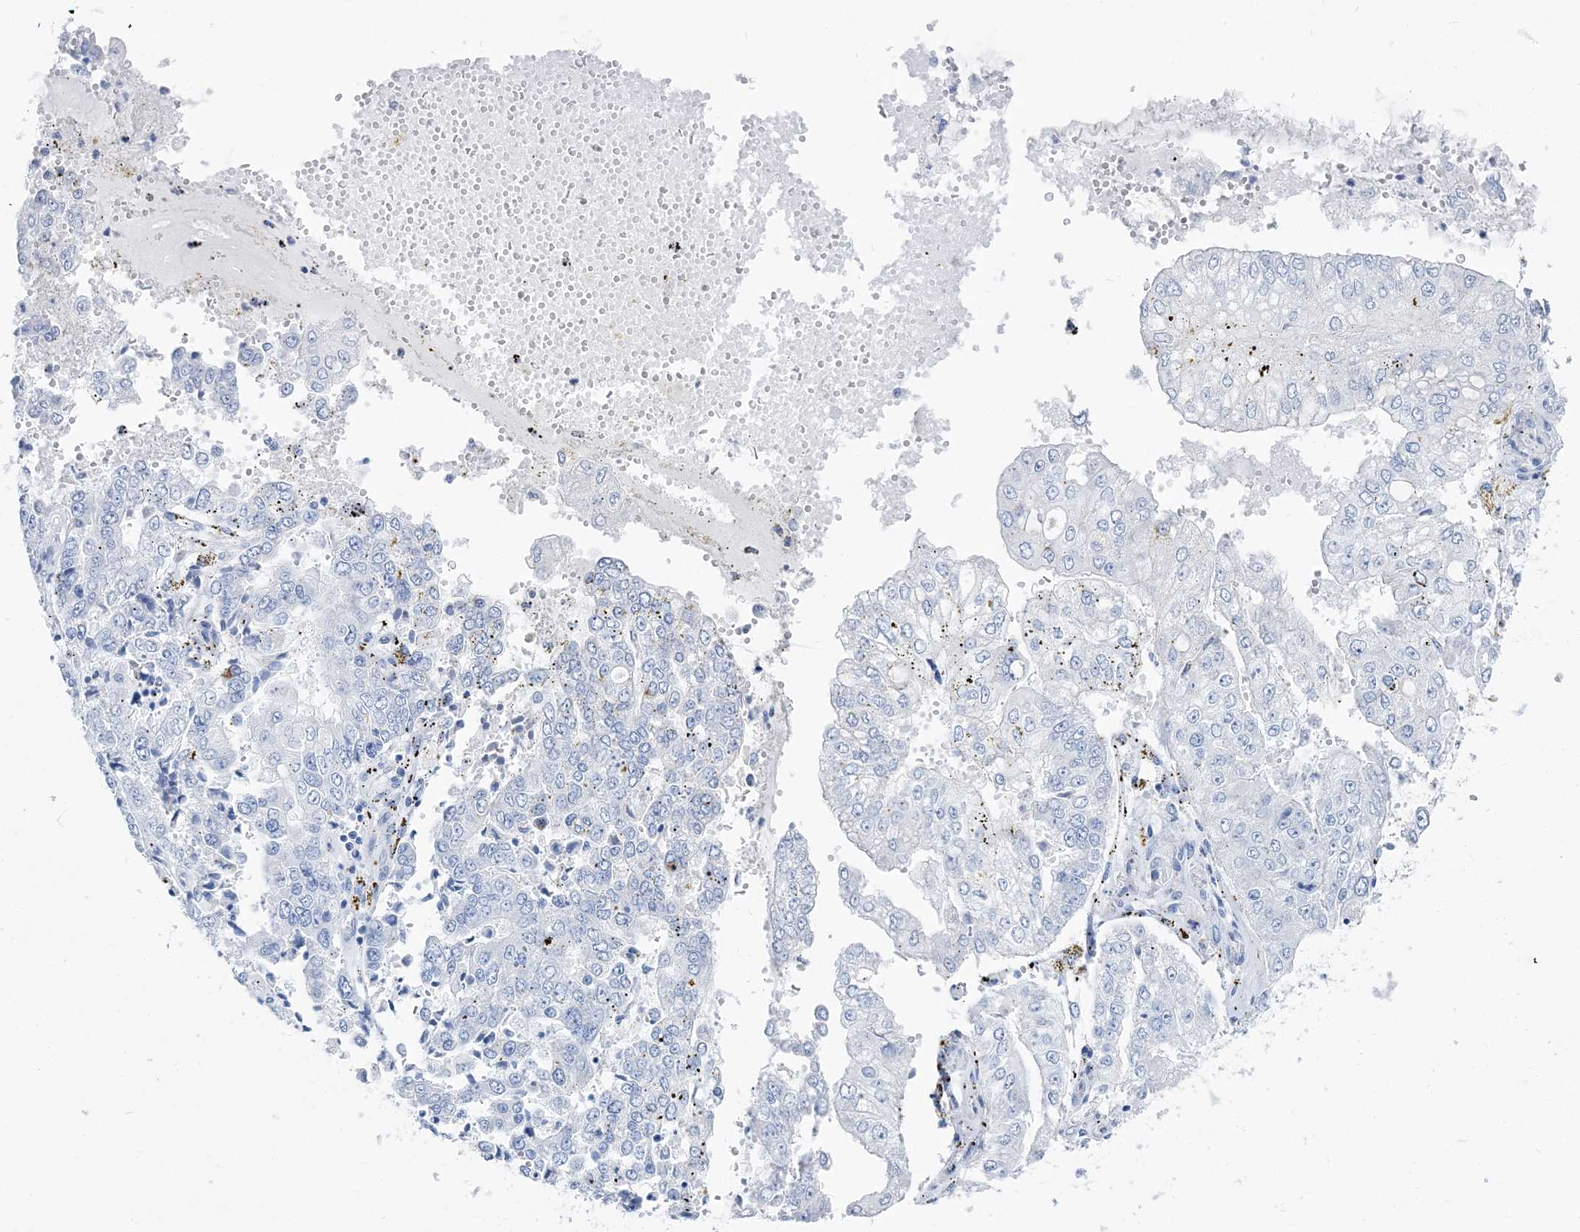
{"staining": {"intensity": "negative", "quantity": "none", "location": "none"}, "tissue": "stomach cancer", "cell_type": "Tumor cells", "image_type": "cancer", "snomed": [{"axis": "morphology", "description": "Adenocarcinoma, NOS"}, {"axis": "topography", "description": "Stomach"}], "caption": "Tumor cells show no significant protein expression in stomach cancer.", "gene": "TSPYL6", "patient": {"sex": "male", "age": 76}}